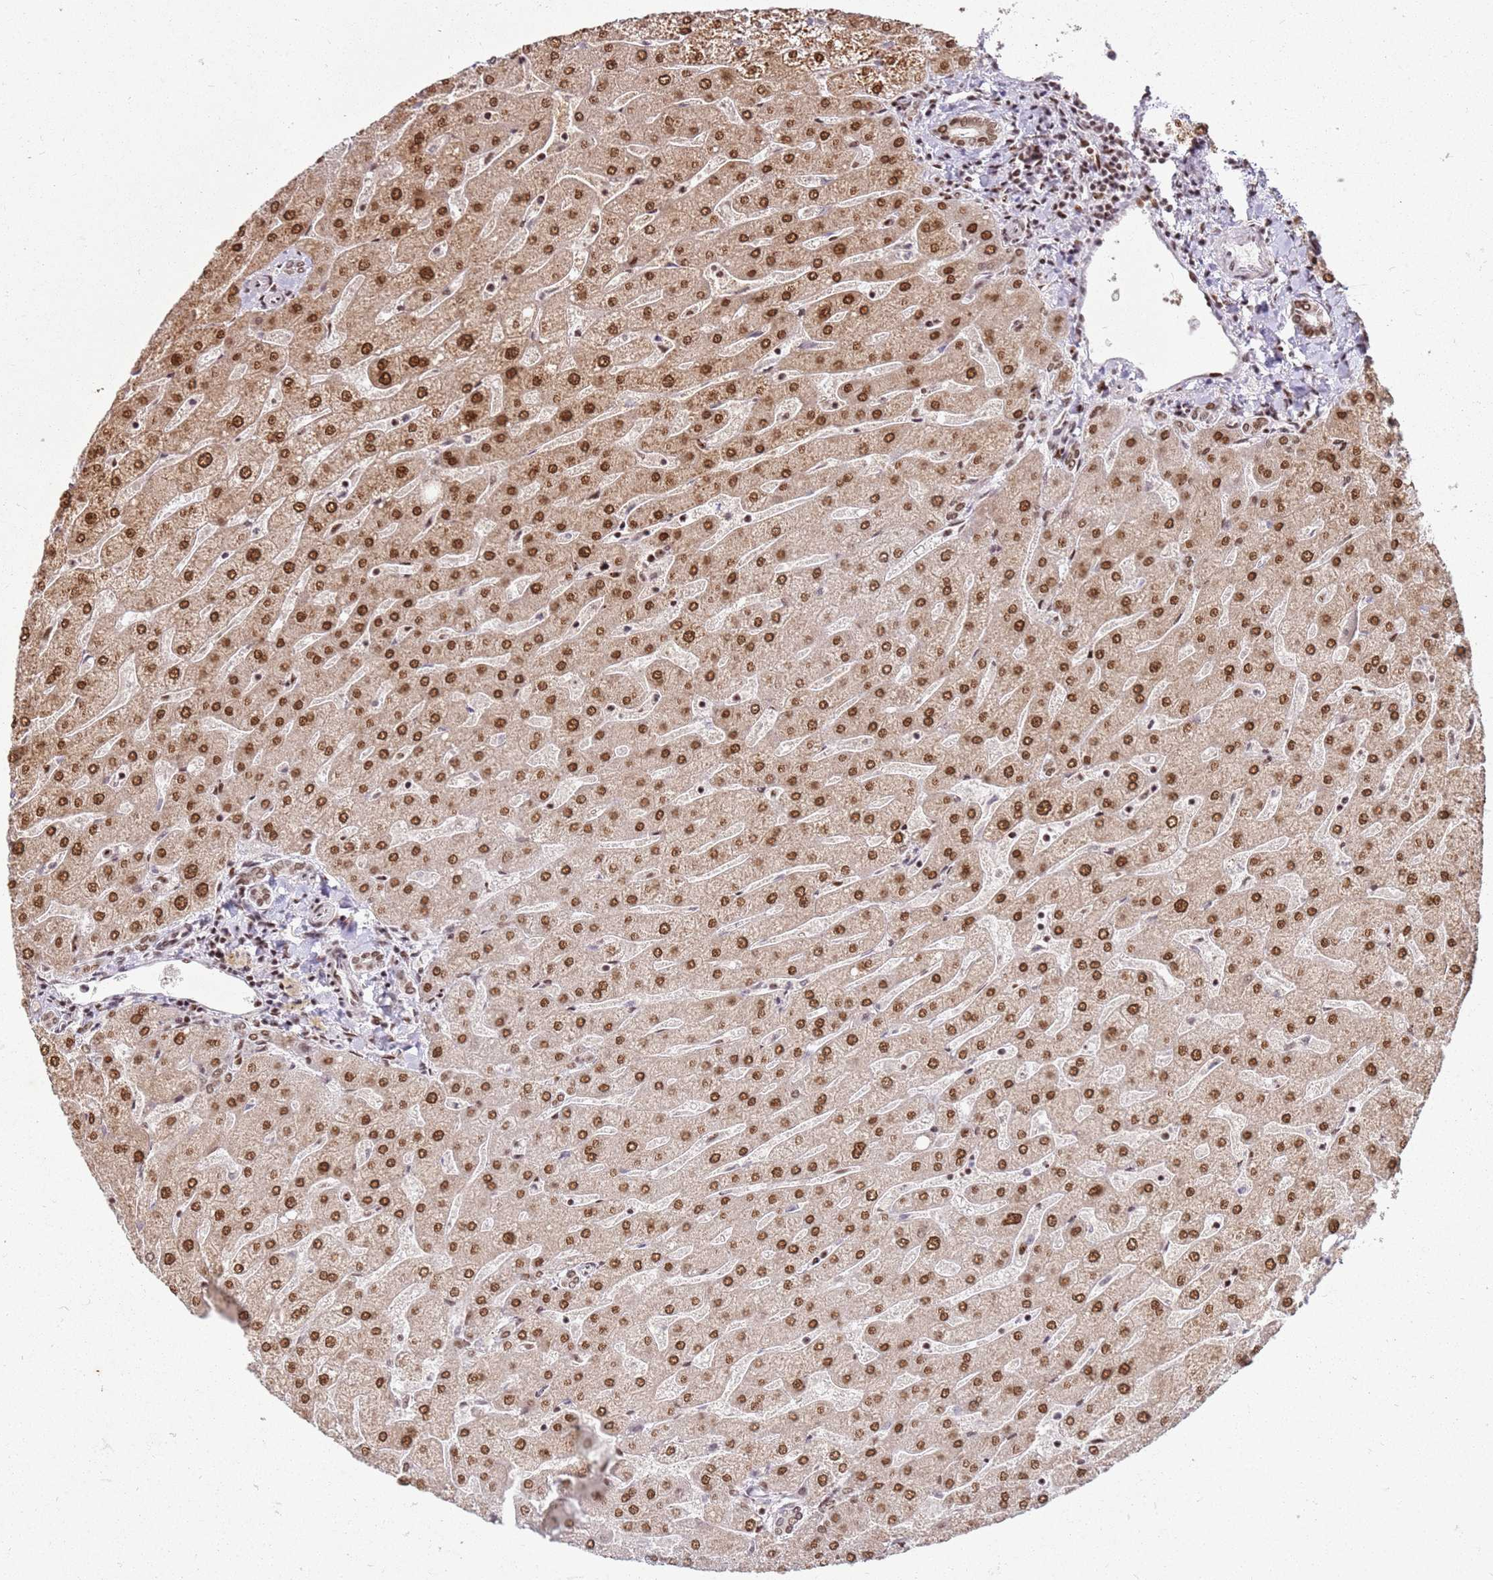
{"staining": {"intensity": "moderate", "quantity": ">75%", "location": "nuclear"}, "tissue": "liver", "cell_type": "Cholangiocytes", "image_type": "normal", "snomed": [{"axis": "morphology", "description": "Normal tissue, NOS"}, {"axis": "topography", "description": "Liver"}], "caption": "A brown stain highlights moderate nuclear positivity of a protein in cholangiocytes of normal human liver. The protein is stained brown, and the nuclei are stained in blue (DAB (3,3'-diaminobenzidine) IHC with brightfield microscopy, high magnification).", "gene": "TENT4A", "patient": {"sex": "male", "age": 67}}